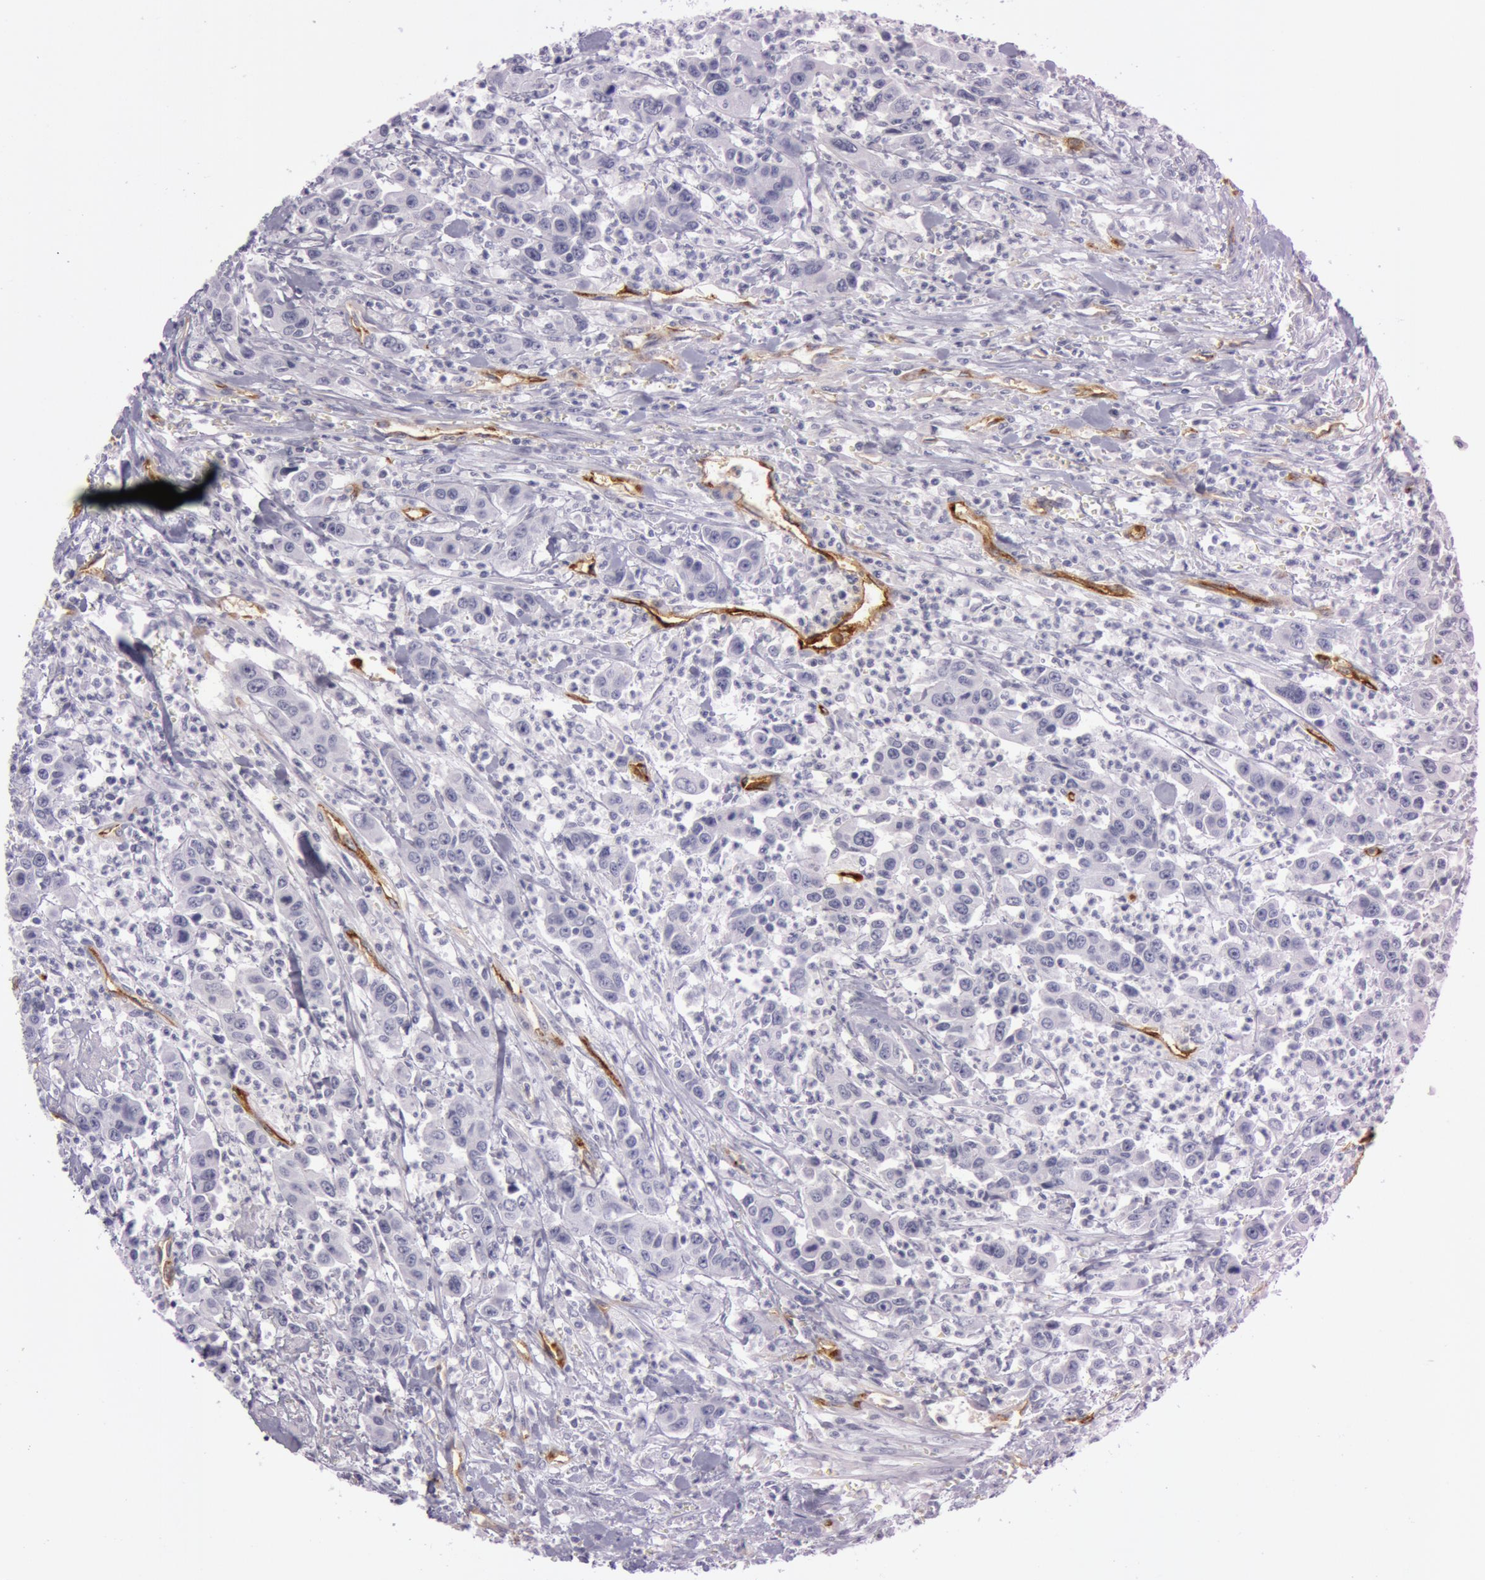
{"staining": {"intensity": "negative", "quantity": "none", "location": "none"}, "tissue": "urothelial cancer", "cell_type": "Tumor cells", "image_type": "cancer", "snomed": [{"axis": "morphology", "description": "Urothelial carcinoma, High grade"}, {"axis": "topography", "description": "Urinary bladder"}], "caption": "Immunohistochemistry micrograph of human urothelial cancer stained for a protein (brown), which displays no positivity in tumor cells.", "gene": "FOLH1", "patient": {"sex": "male", "age": 86}}